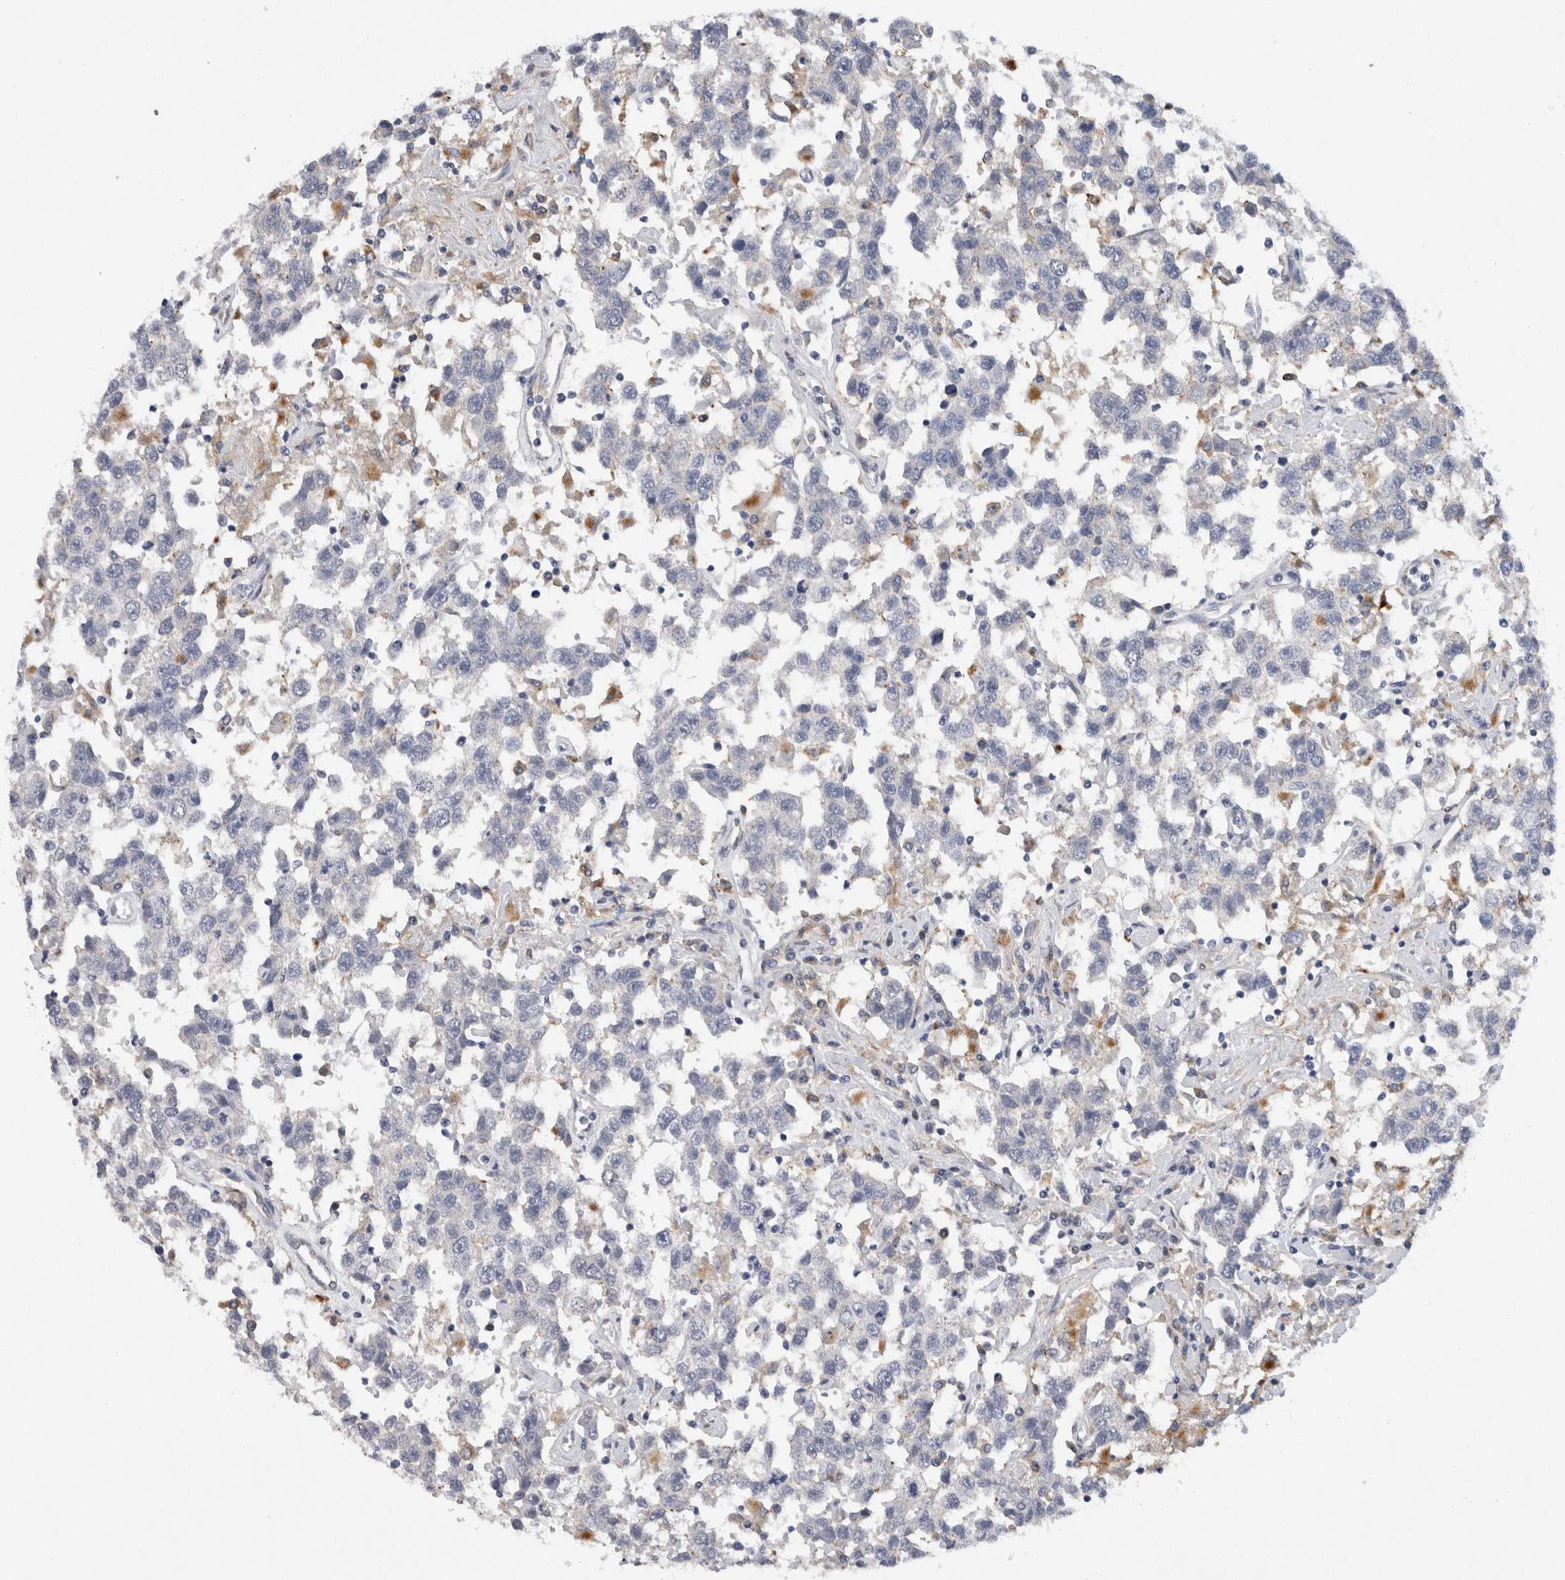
{"staining": {"intensity": "negative", "quantity": "none", "location": "none"}, "tissue": "testis cancer", "cell_type": "Tumor cells", "image_type": "cancer", "snomed": [{"axis": "morphology", "description": "Seminoma, NOS"}, {"axis": "topography", "description": "Testis"}], "caption": "DAB (3,3'-diaminobenzidine) immunohistochemical staining of testis cancer exhibits no significant staining in tumor cells.", "gene": "CD63", "patient": {"sex": "male", "age": 41}}